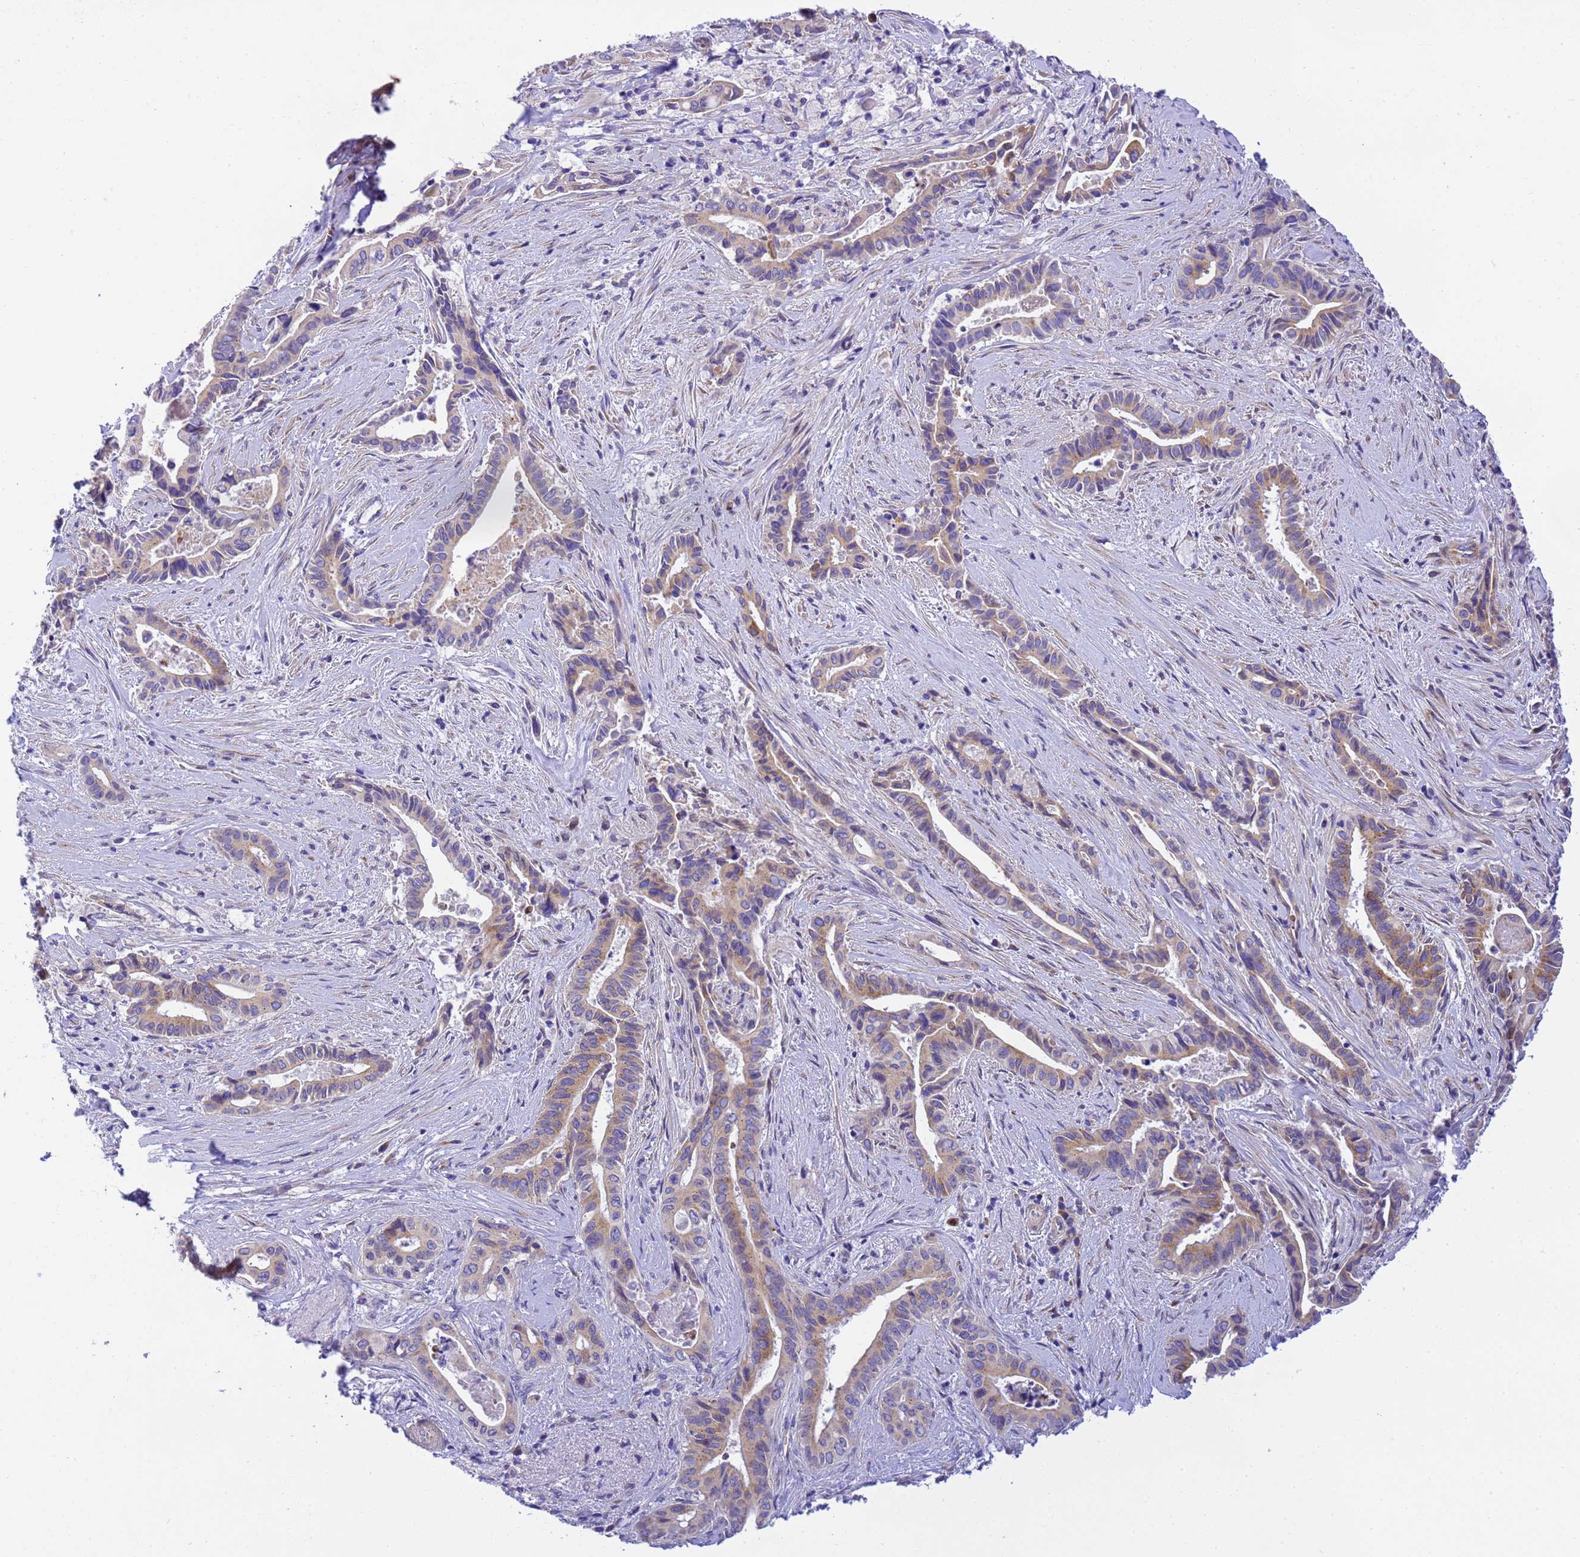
{"staining": {"intensity": "weak", "quantity": "25%-75%", "location": "cytoplasmic/membranous"}, "tissue": "pancreatic cancer", "cell_type": "Tumor cells", "image_type": "cancer", "snomed": [{"axis": "morphology", "description": "Adenocarcinoma, NOS"}, {"axis": "topography", "description": "Pancreas"}], "caption": "An immunohistochemistry image of neoplastic tissue is shown. Protein staining in brown shows weak cytoplasmic/membranous positivity in pancreatic adenocarcinoma within tumor cells. The protein is shown in brown color, while the nuclei are stained blue.", "gene": "RHBDD3", "patient": {"sex": "female", "age": 77}}